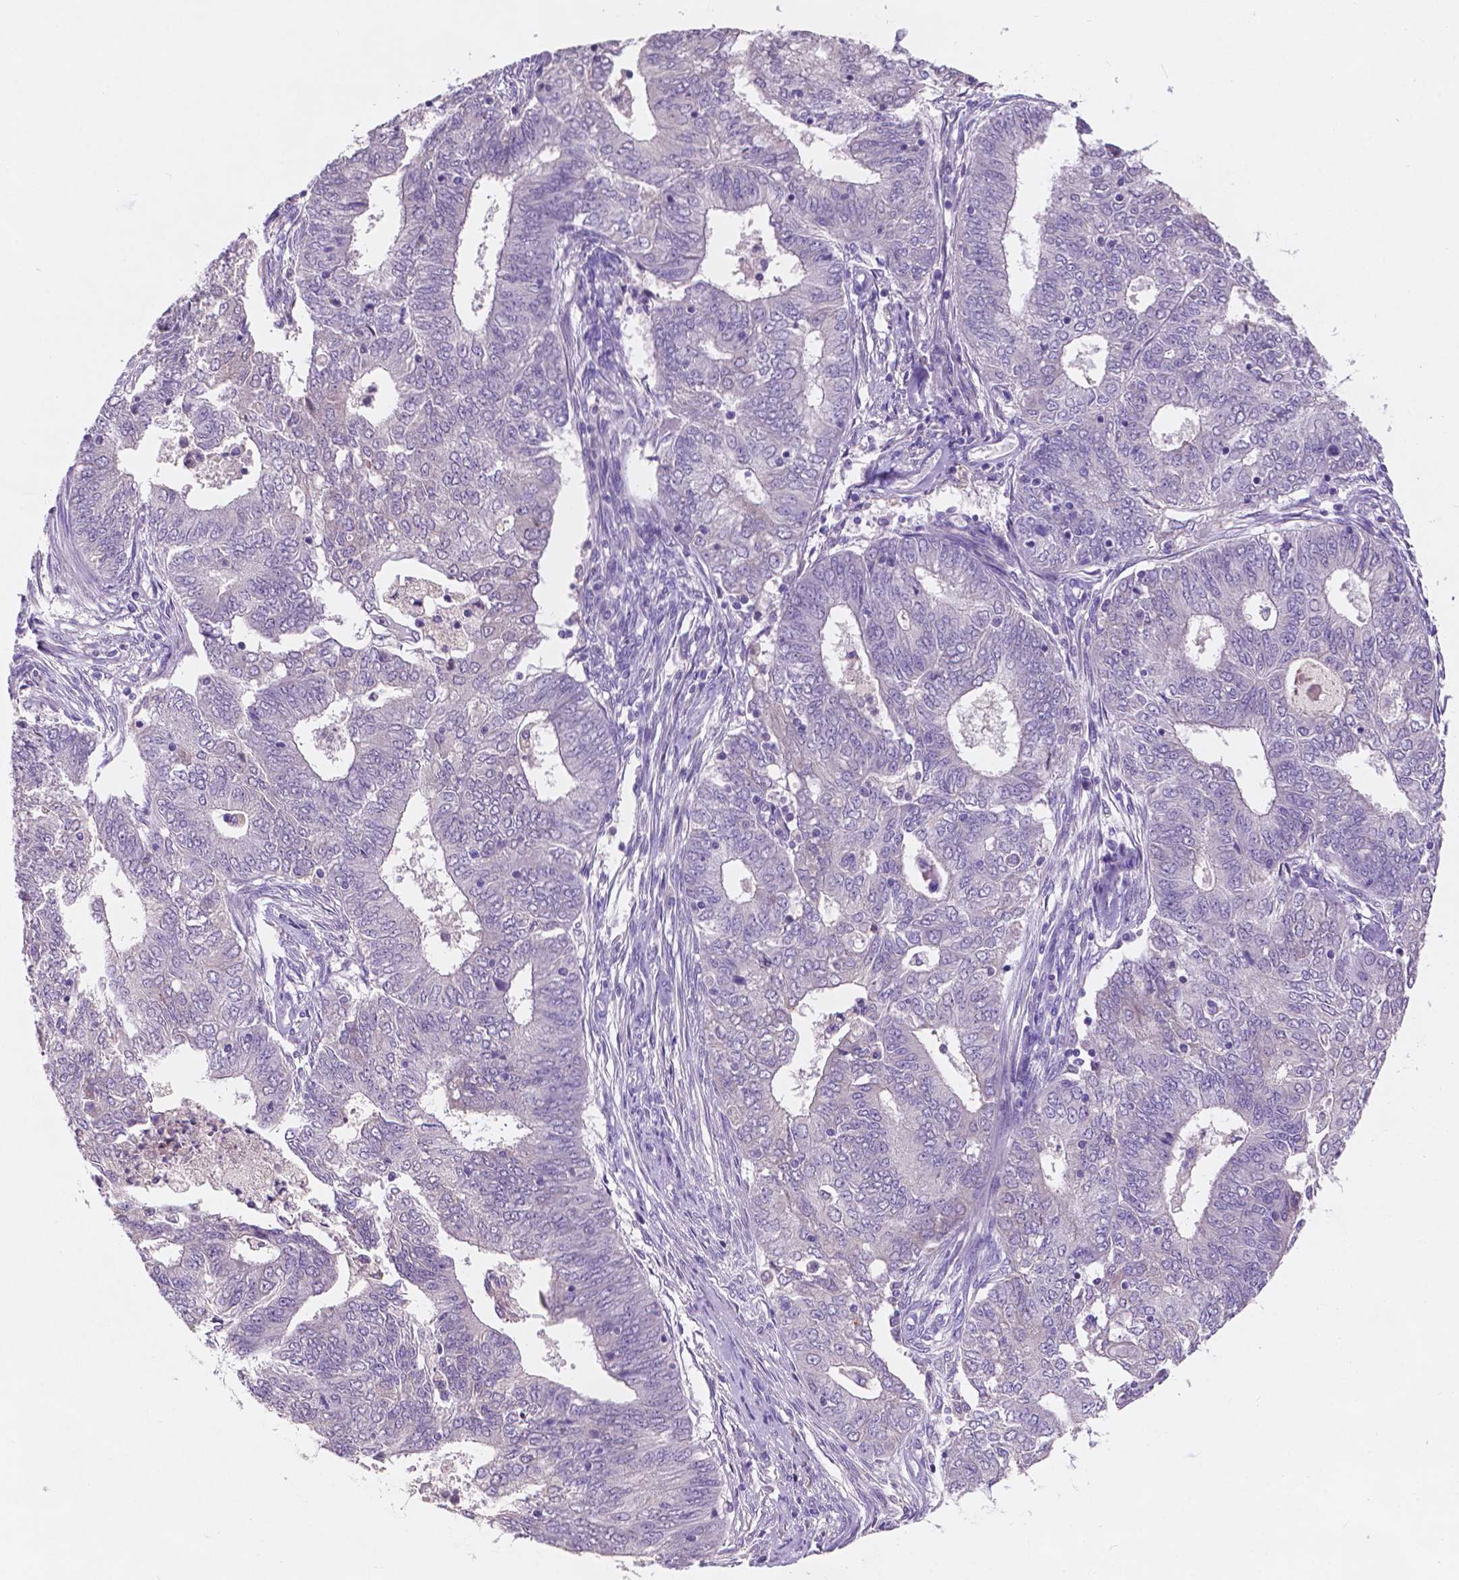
{"staining": {"intensity": "weak", "quantity": "<25%", "location": "cytoplasmic/membranous"}, "tissue": "endometrial cancer", "cell_type": "Tumor cells", "image_type": "cancer", "snomed": [{"axis": "morphology", "description": "Adenocarcinoma, NOS"}, {"axis": "topography", "description": "Endometrium"}], "caption": "Immunohistochemical staining of endometrial cancer reveals no significant staining in tumor cells.", "gene": "IREB2", "patient": {"sex": "female", "age": 62}}